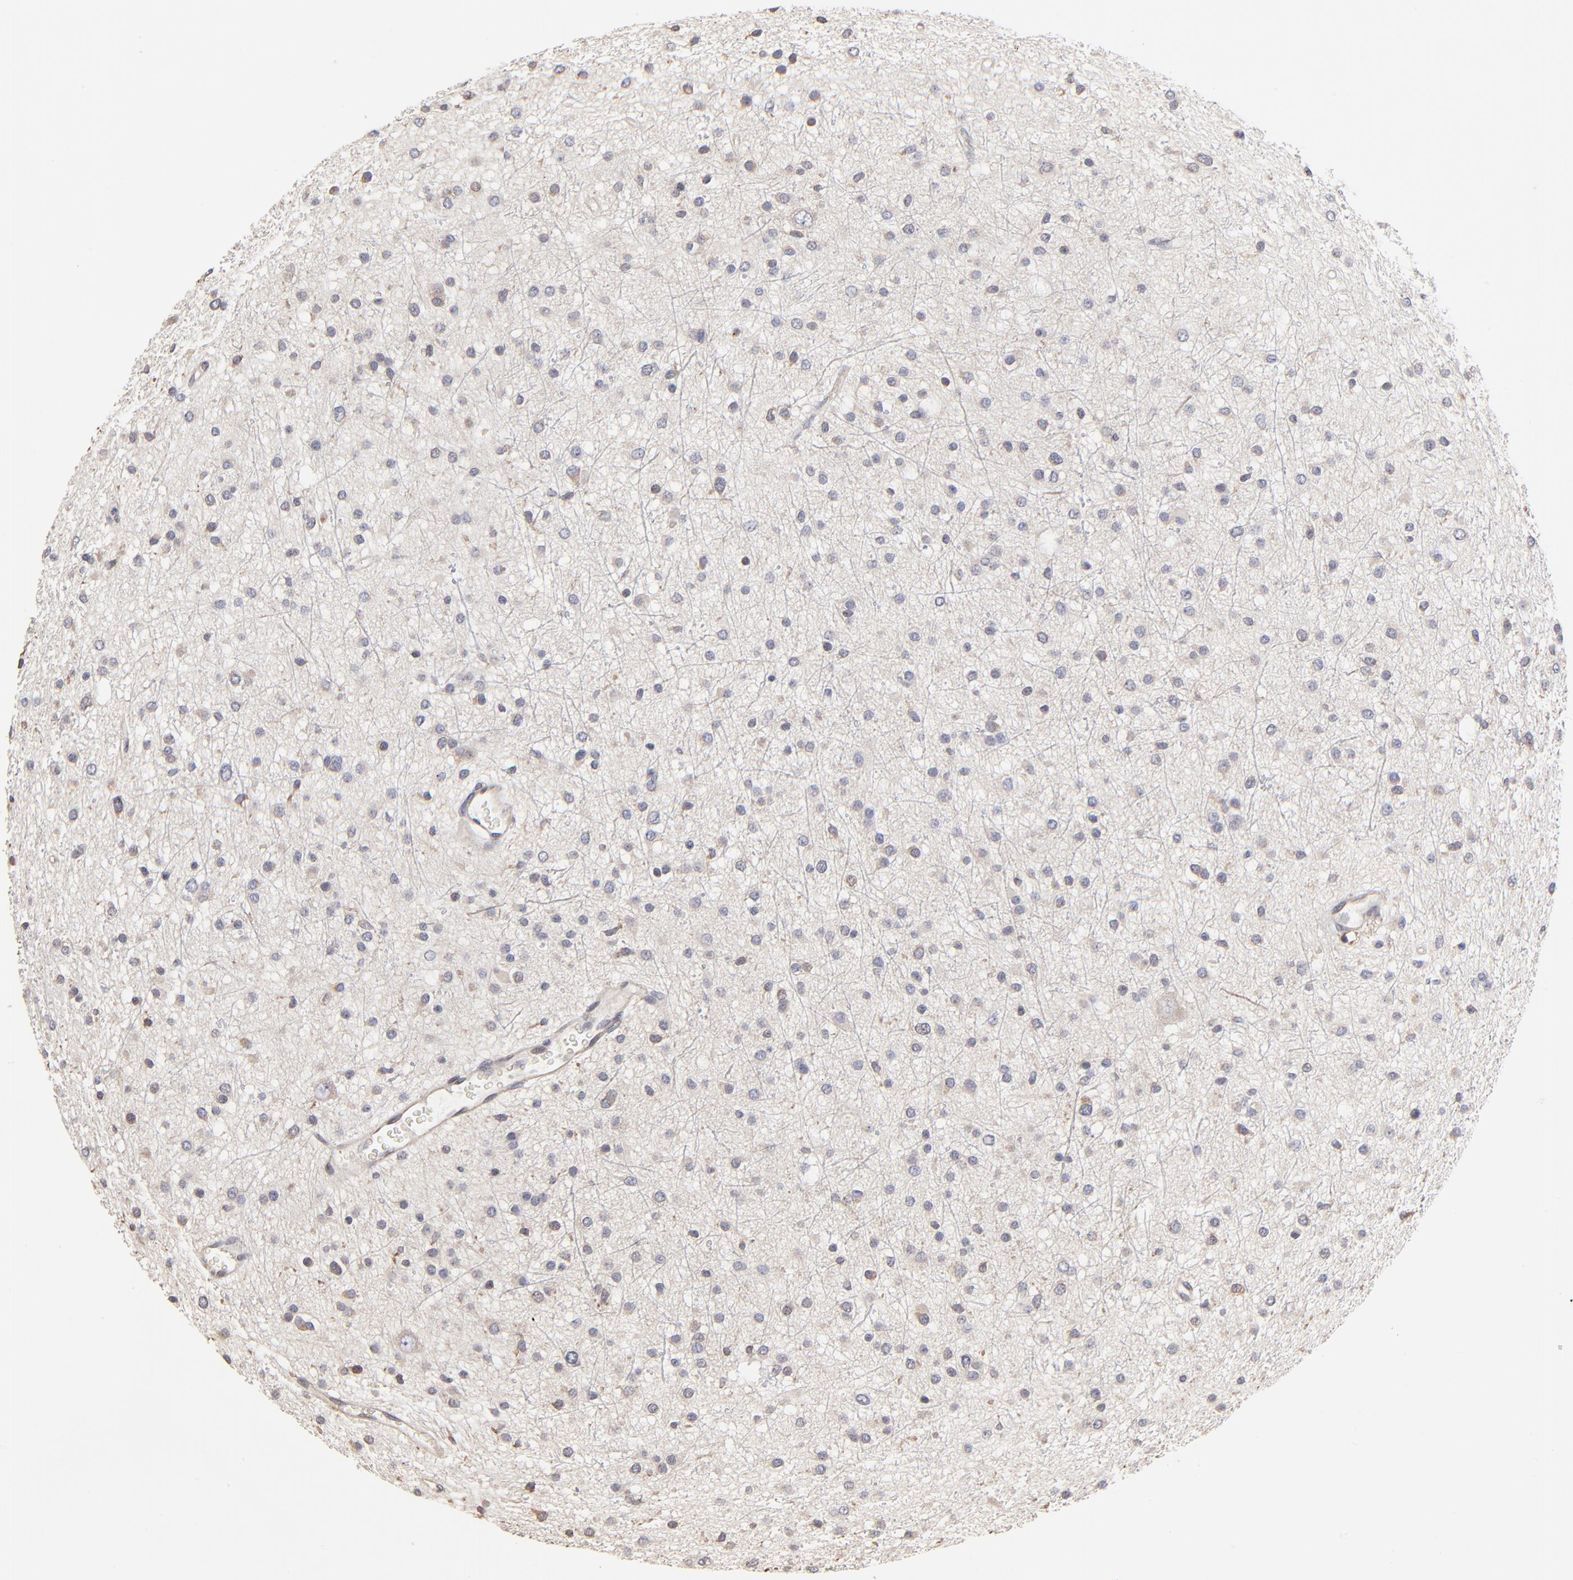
{"staining": {"intensity": "weak", "quantity": "<25%", "location": "cytoplasmic/membranous"}, "tissue": "glioma", "cell_type": "Tumor cells", "image_type": "cancer", "snomed": [{"axis": "morphology", "description": "Glioma, malignant, Low grade"}, {"axis": "topography", "description": "Brain"}], "caption": "IHC of glioma shows no staining in tumor cells. (Brightfield microscopy of DAB (3,3'-diaminobenzidine) IHC at high magnification).", "gene": "ELP2", "patient": {"sex": "female", "age": 36}}